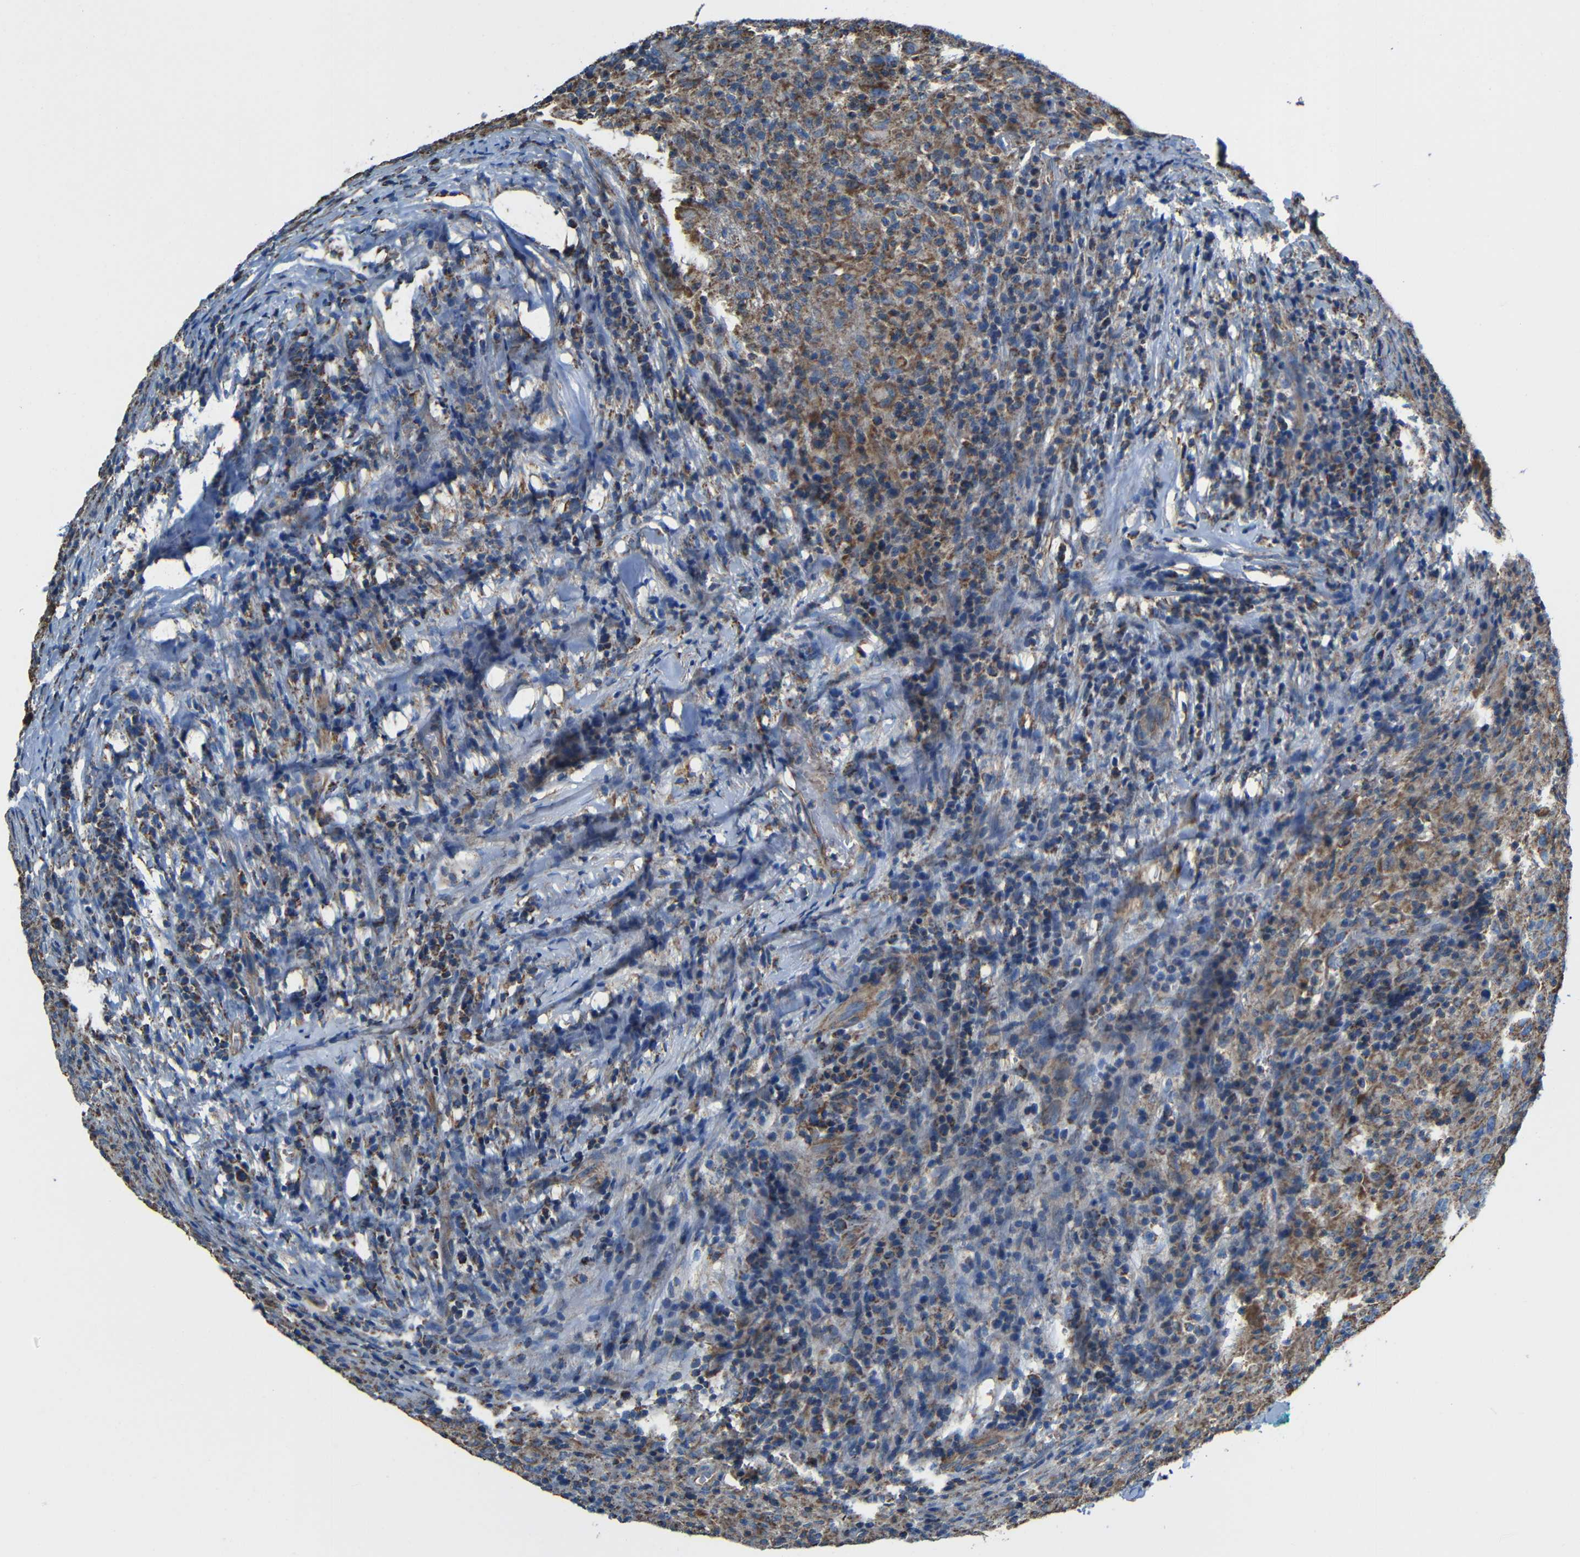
{"staining": {"intensity": "moderate", "quantity": ">75%", "location": "cytoplasmic/membranous"}, "tissue": "head and neck cancer", "cell_type": "Tumor cells", "image_type": "cancer", "snomed": [{"axis": "morphology", "description": "Adenocarcinoma, NOS"}, {"axis": "topography", "description": "Salivary gland"}, {"axis": "topography", "description": "Head-Neck"}], "caption": "Adenocarcinoma (head and neck) tissue shows moderate cytoplasmic/membranous staining in approximately >75% of tumor cells", "gene": "INTS6L", "patient": {"sex": "female", "age": 65}}